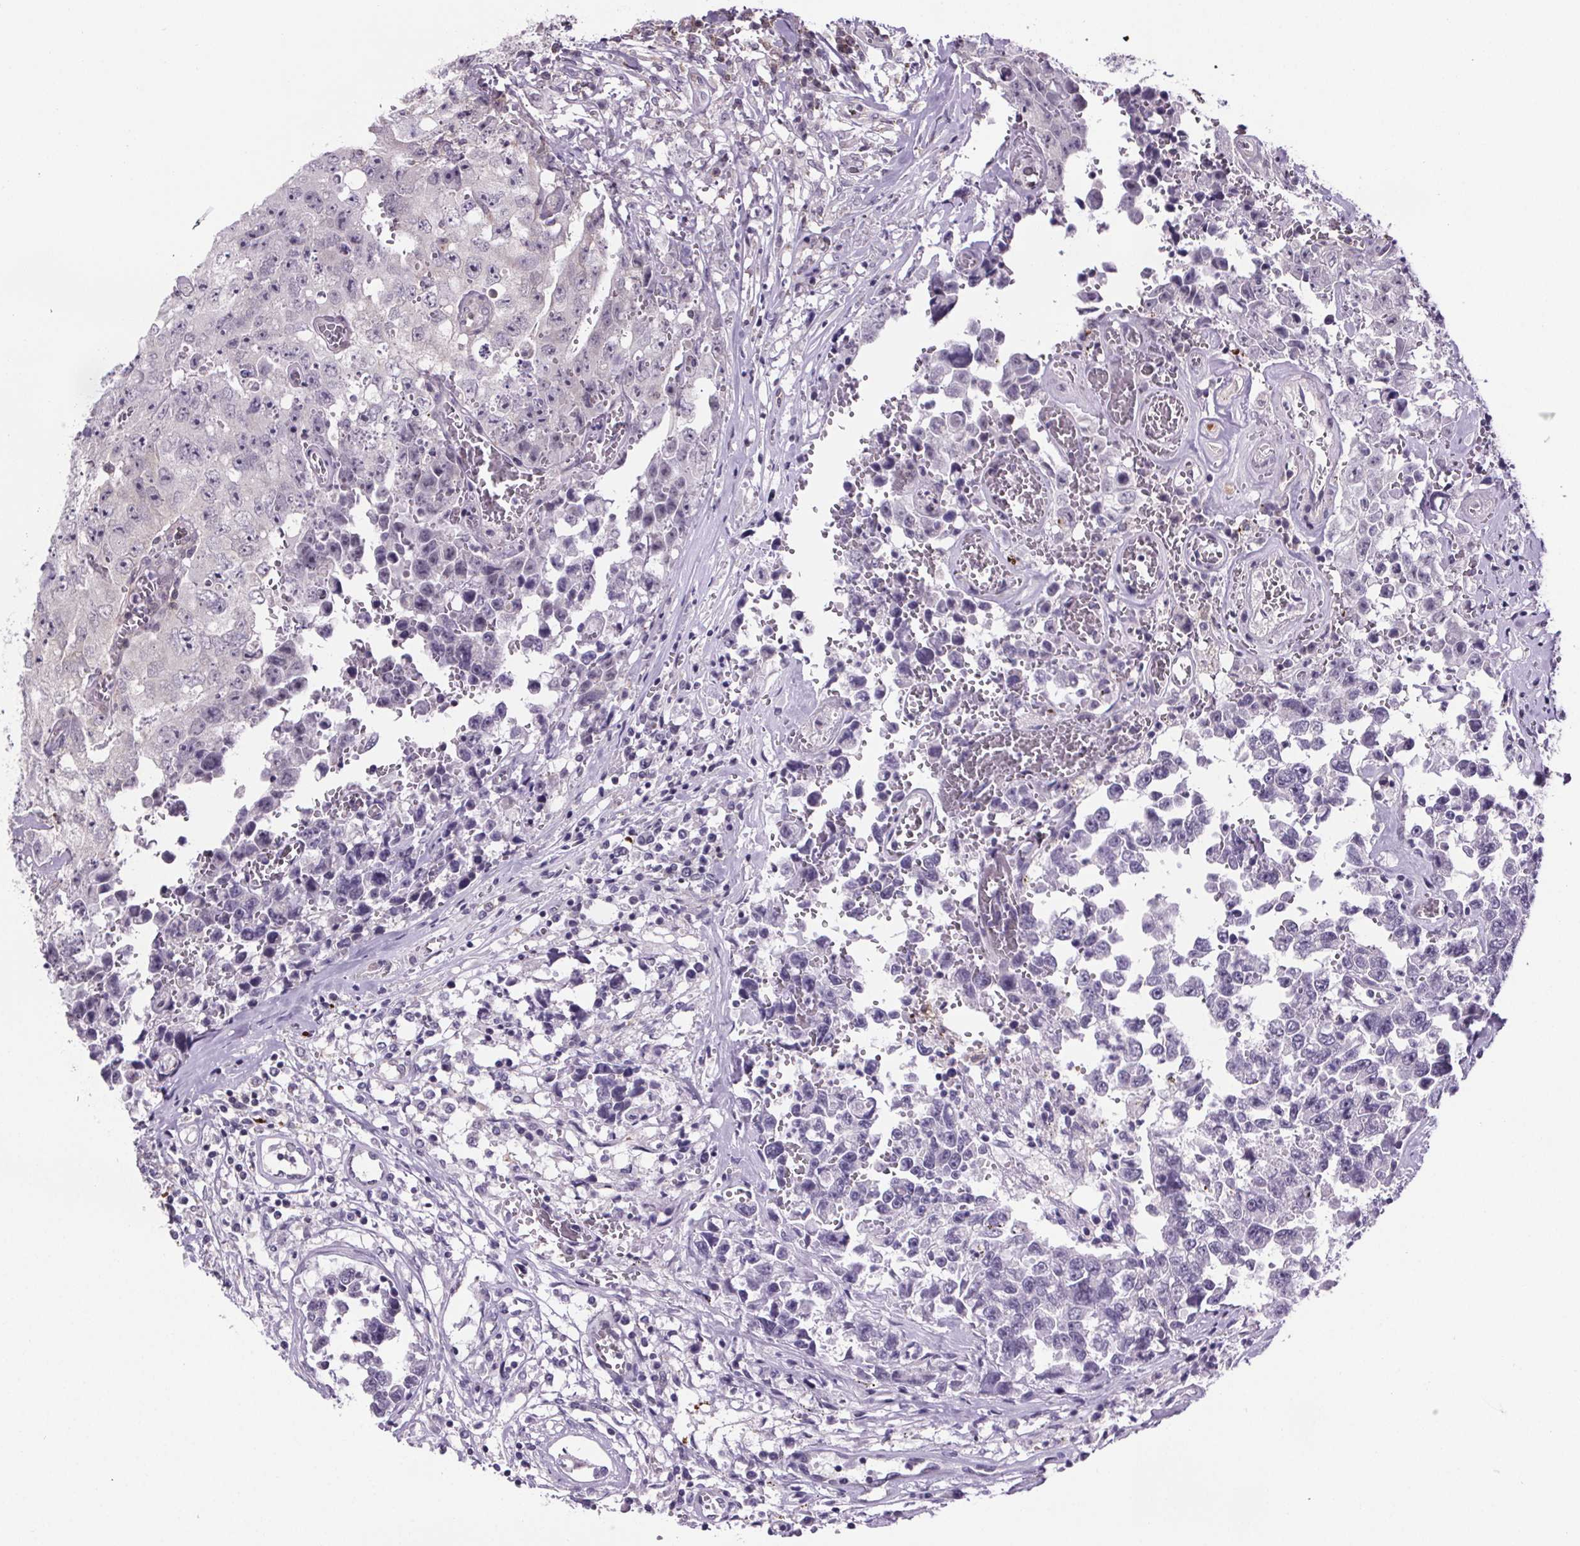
{"staining": {"intensity": "negative", "quantity": "none", "location": "none"}, "tissue": "testis cancer", "cell_type": "Tumor cells", "image_type": "cancer", "snomed": [{"axis": "morphology", "description": "Carcinoma, Embryonal, NOS"}, {"axis": "topography", "description": "Testis"}], "caption": "This image is of testis cancer (embryonal carcinoma) stained with IHC to label a protein in brown with the nuclei are counter-stained blue. There is no staining in tumor cells.", "gene": "TTC12", "patient": {"sex": "male", "age": 36}}